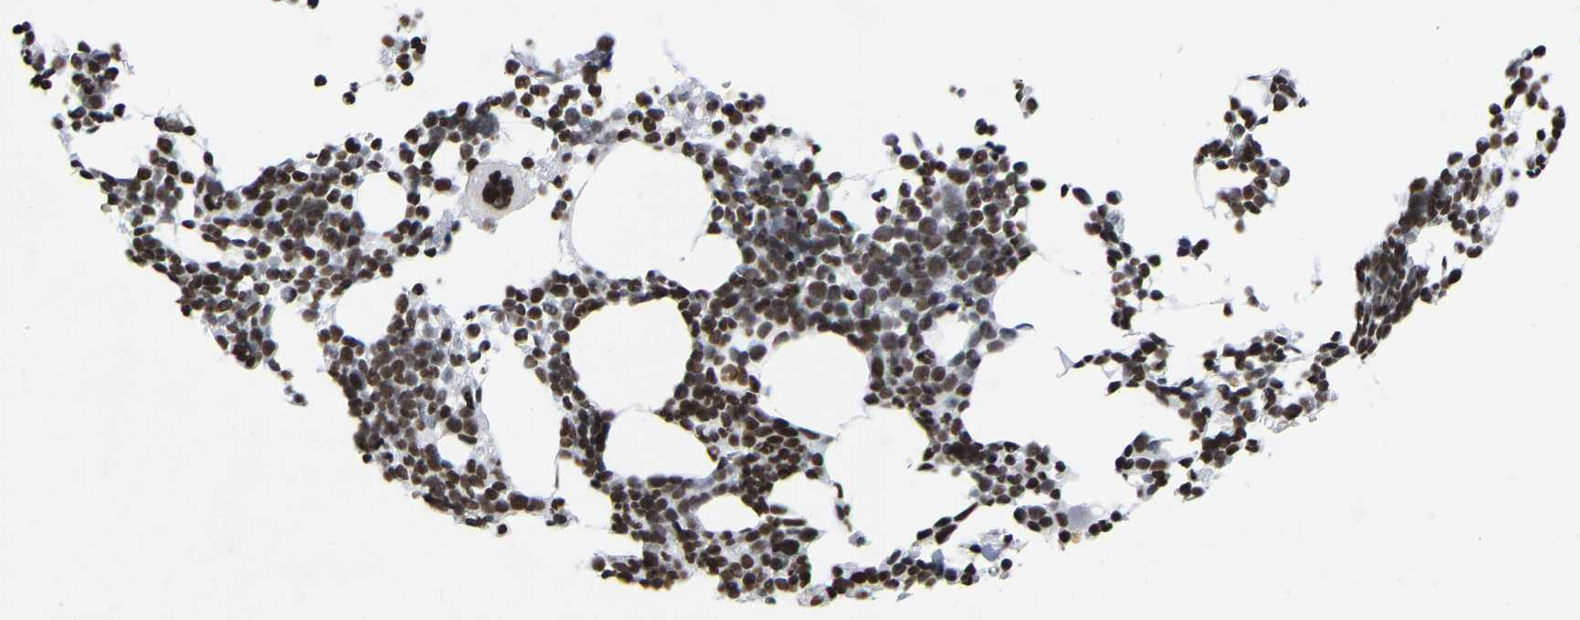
{"staining": {"intensity": "moderate", "quantity": ">75%", "location": "nuclear"}, "tissue": "bone marrow", "cell_type": "Hematopoietic cells", "image_type": "normal", "snomed": [{"axis": "morphology", "description": "Normal tissue, NOS"}, {"axis": "morphology", "description": "Inflammation, NOS"}, {"axis": "topography", "description": "Bone marrow"}], "caption": "Protein expression analysis of normal bone marrow demonstrates moderate nuclear expression in about >75% of hematopoietic cells.", "gene": "PRCC", "patient": {"sex": "female", "age": 67}}